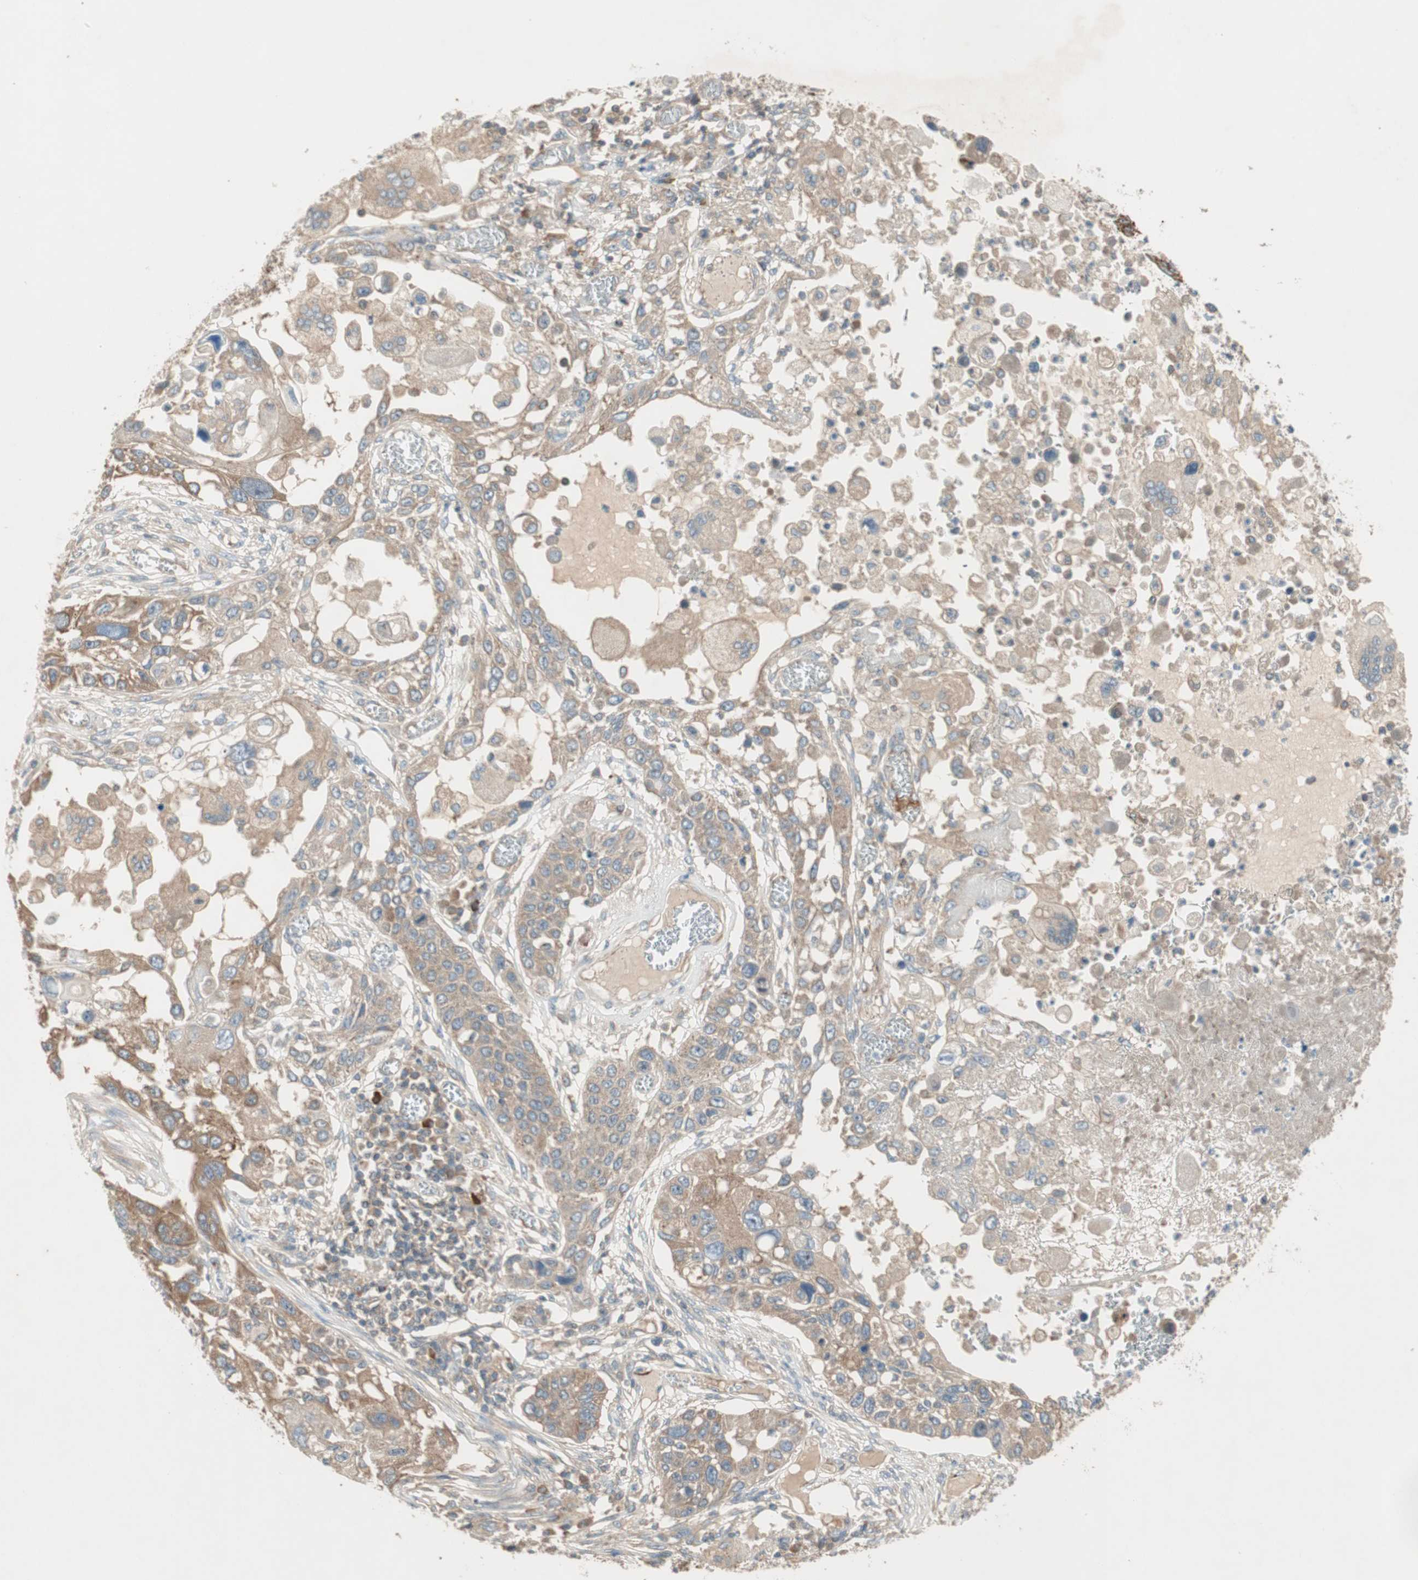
{"staining": {"intensity": "moderate", "quantity": ">75%", "location": "cytoplasmic/membranous"}, "tissue": "lung cancer", "cell_type": "Tumor cells", "image_type": "cancer", "snomed": [{"axis": "morphology", "description": "Squamous cell carcinoma, NOS"}, {"axis": "topography", "description": "Lung"}], "caption": "Lung cancer stained for a protein exhibits moderate cytoplasmic/membranous positivity in tumor cells. (IHC, brightfield microscopy, high magnification).", "gene": "CC2D1A", "patient": {"sex": "male", "age": 71}}